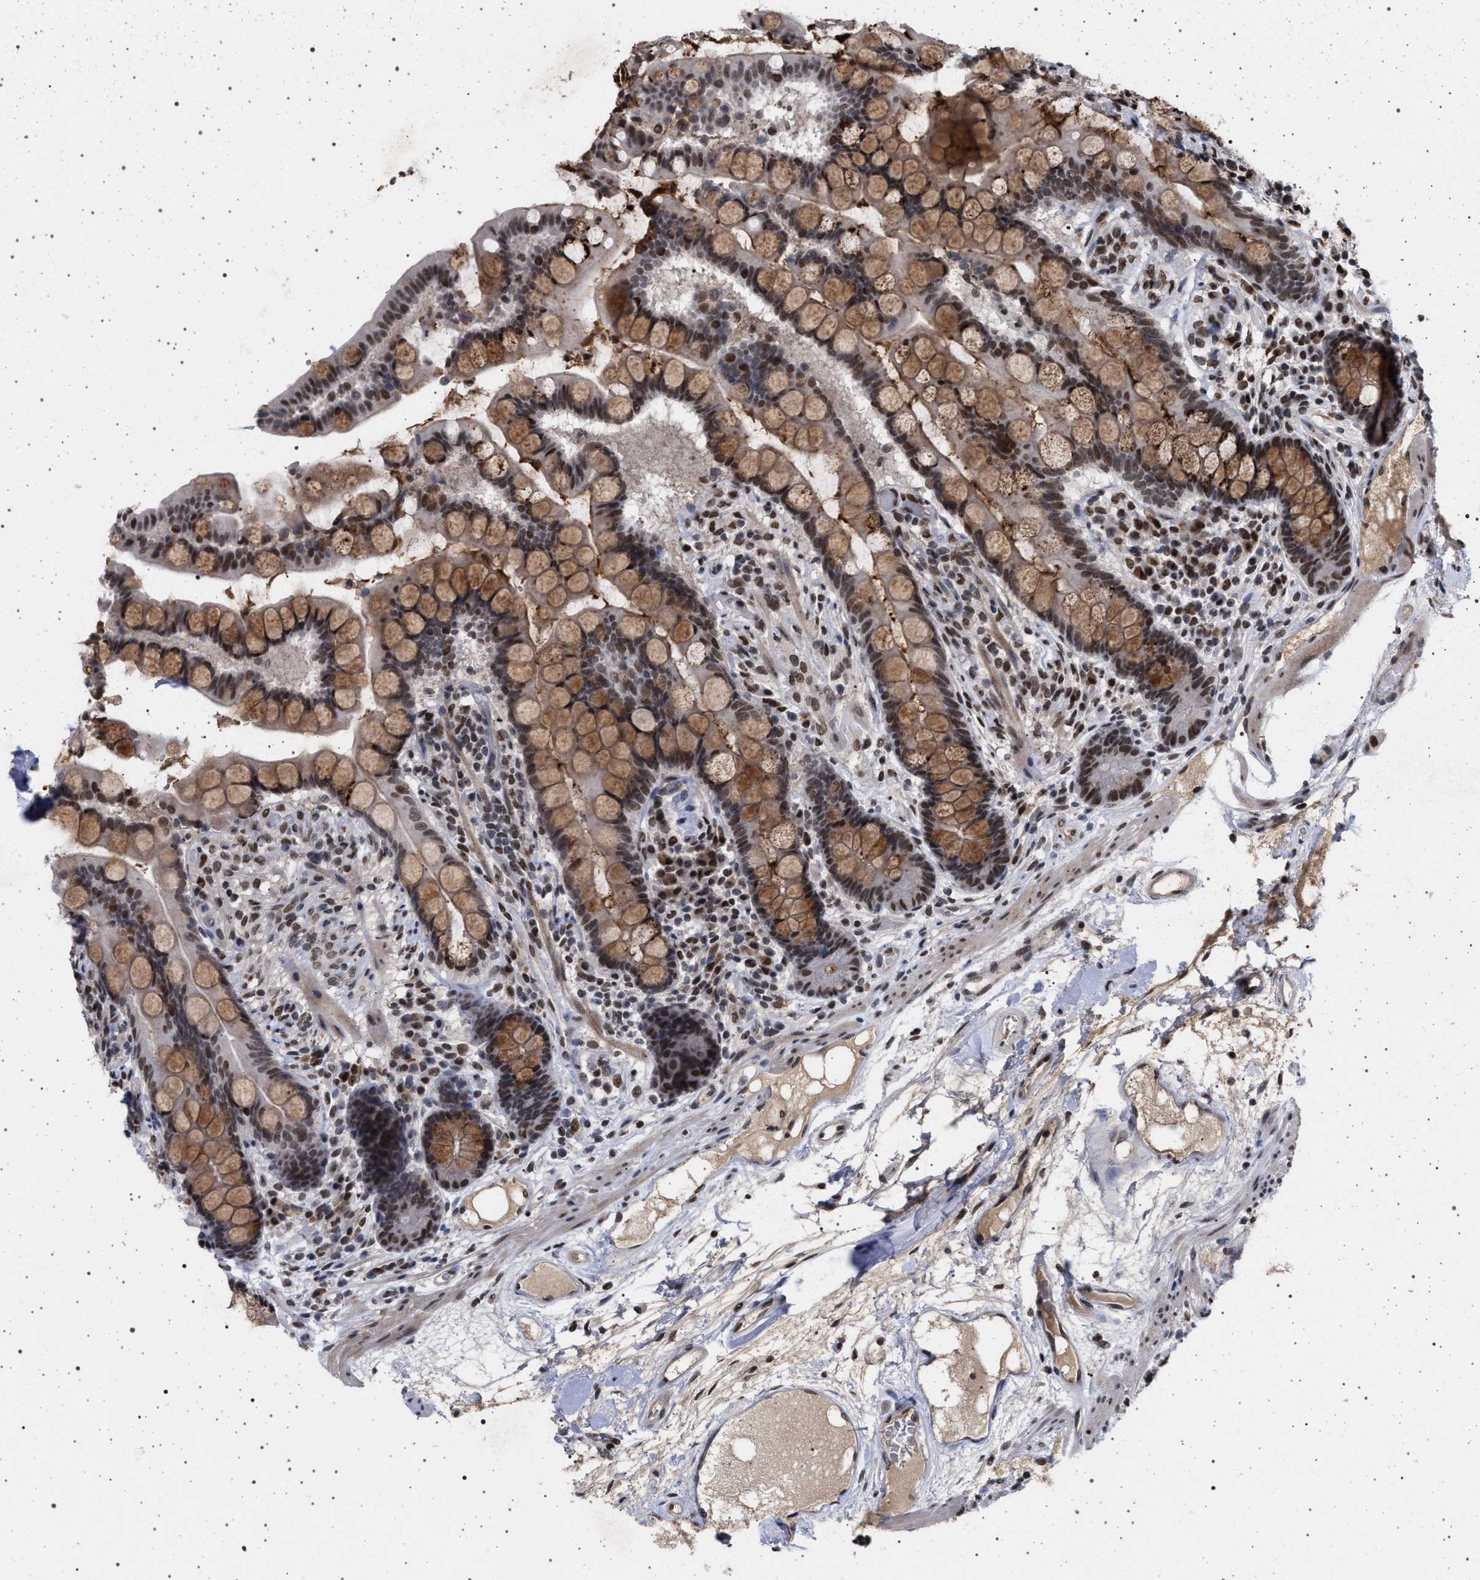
{"staining": {"intensity": "moderate", "quantity": "25%-75%", "location": "nuclear"}, "tissue": "colon", "cell_type": "Endothelial cells", "image_type": "normal", "snomed": [{"axis": "morphology", "description": "Normal tissue, NOS"}, {"axis": "topography", "description": "Colon"}], "caption": "The image shows a brown stain indicating the presence of a protein in the nuclear of endothelial cells in colon. Using DAB (brown) and hematoxylin (blue) stains, captured at high magnification using brightfield microscopy.", "gene": "PHF12", "patient": {"sex": "male", "age": 73}}